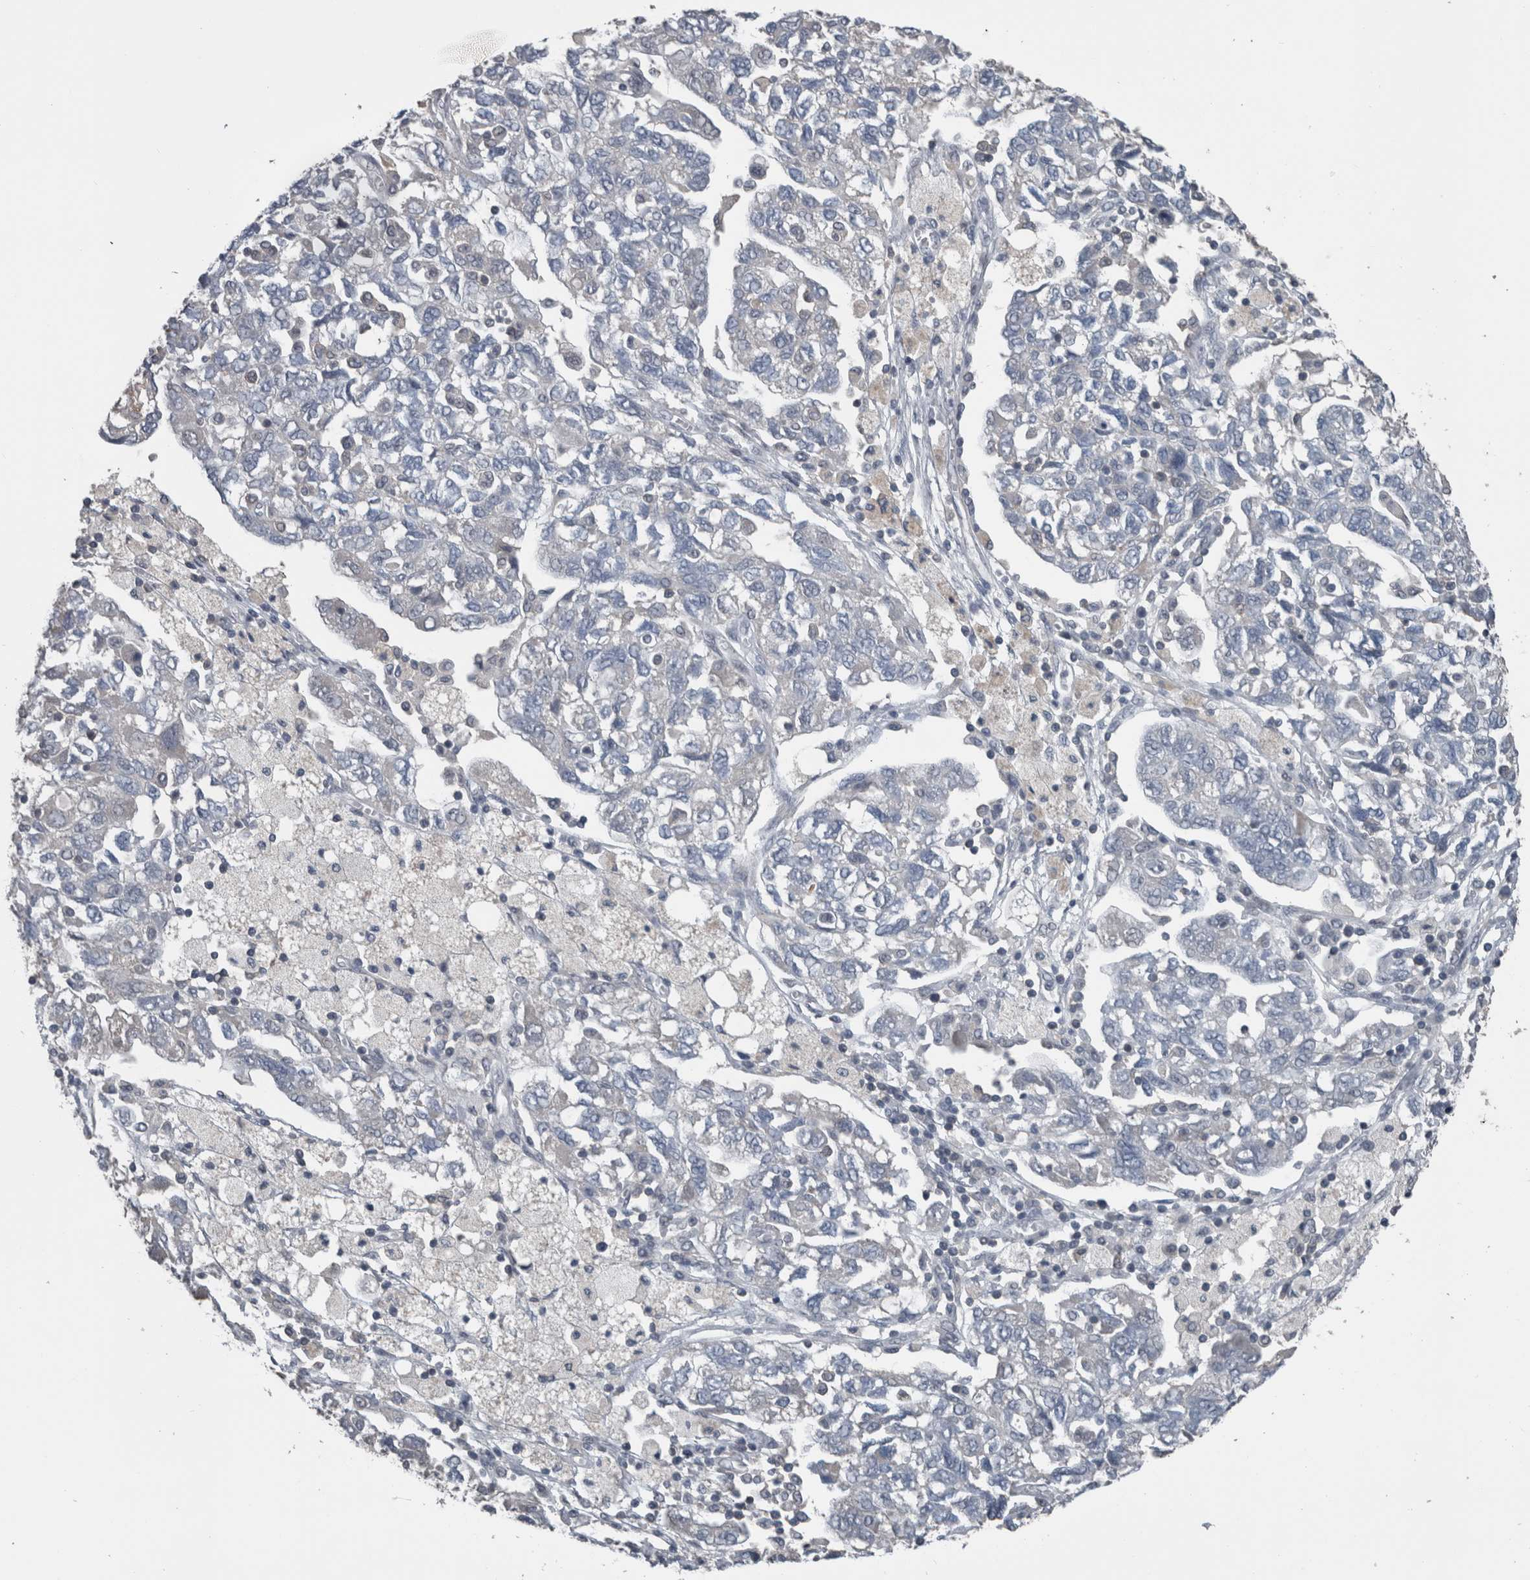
{"staining": {"intensity": "negative", "quantity": "none", "location": "none"}, "tissue": "ovarian cancer", "cell_type": "Tumor cells", "image_type": "cancer", "snomed": [{"axis": "morphology", "description": "Carcinoma, NOS"}, {"axis": "morphology", "description": "Cystadenocarcinoma, serous, NOS"}, {"axis": "topography", "description": "Ovary"}], "caption": "Tumor cells show no significant protein positivity in ovarian cancer. Nuclei are stained in blue.", "gene": "ZBTB21", "patient": {"sex": "female", "age": 69}}